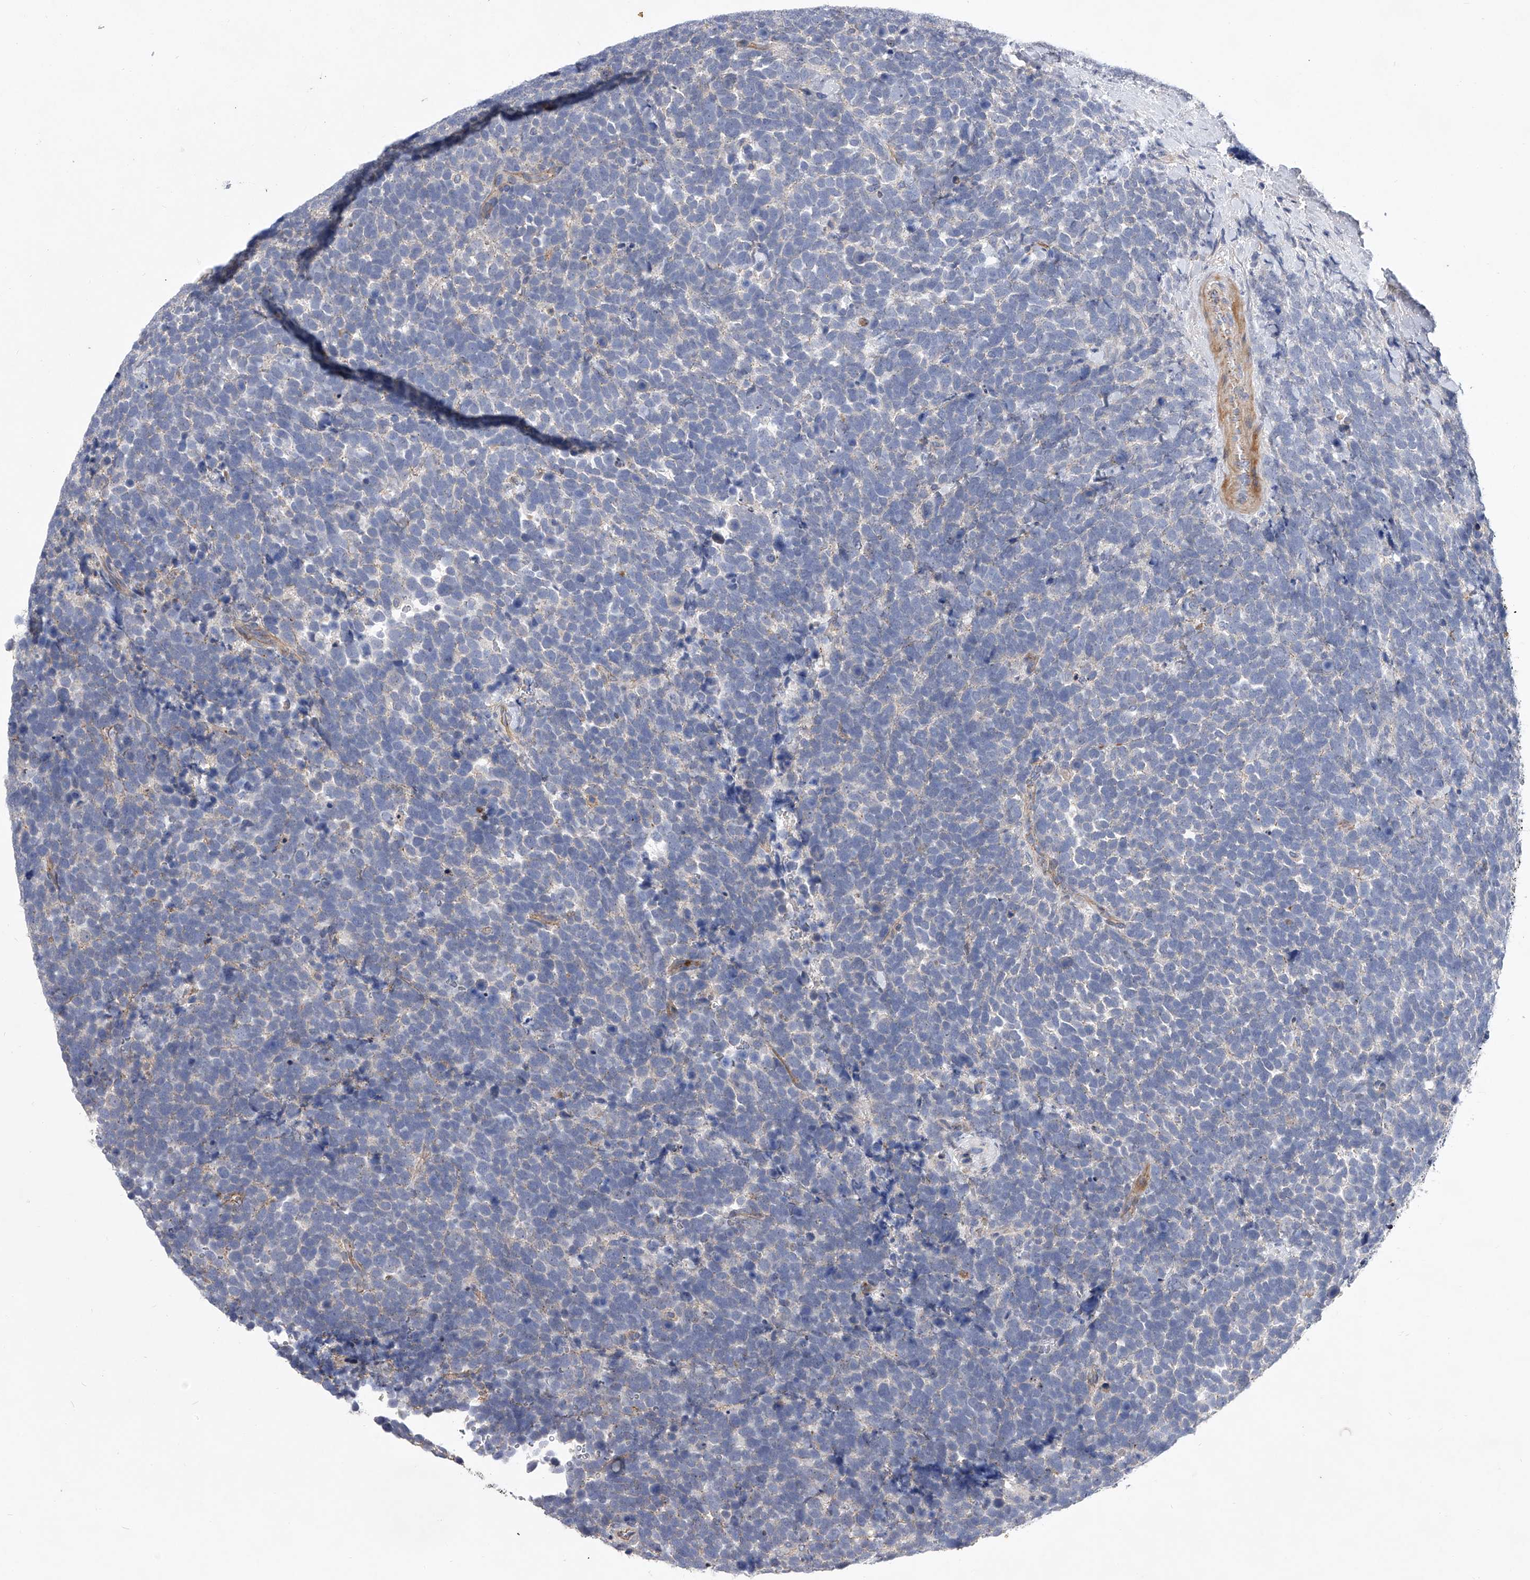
{"staining": {"intensity": "negative", "quantity": "none", "location": "none"}, "tissue": "urothelial cancer", "cell_type": "Tumor cells", "image_type": "cancer", "snomed": [{"axis": "morphology", "description": "Urothelial carcinoma, High grade"}, {"axis": "topography", "description": "Urinary bladder"}], "caption": "Tumor cells show no significant protein expression in urothelial cancer.", "gene": "MINDY4", "patient": {"sex": "female", "age": 82}}